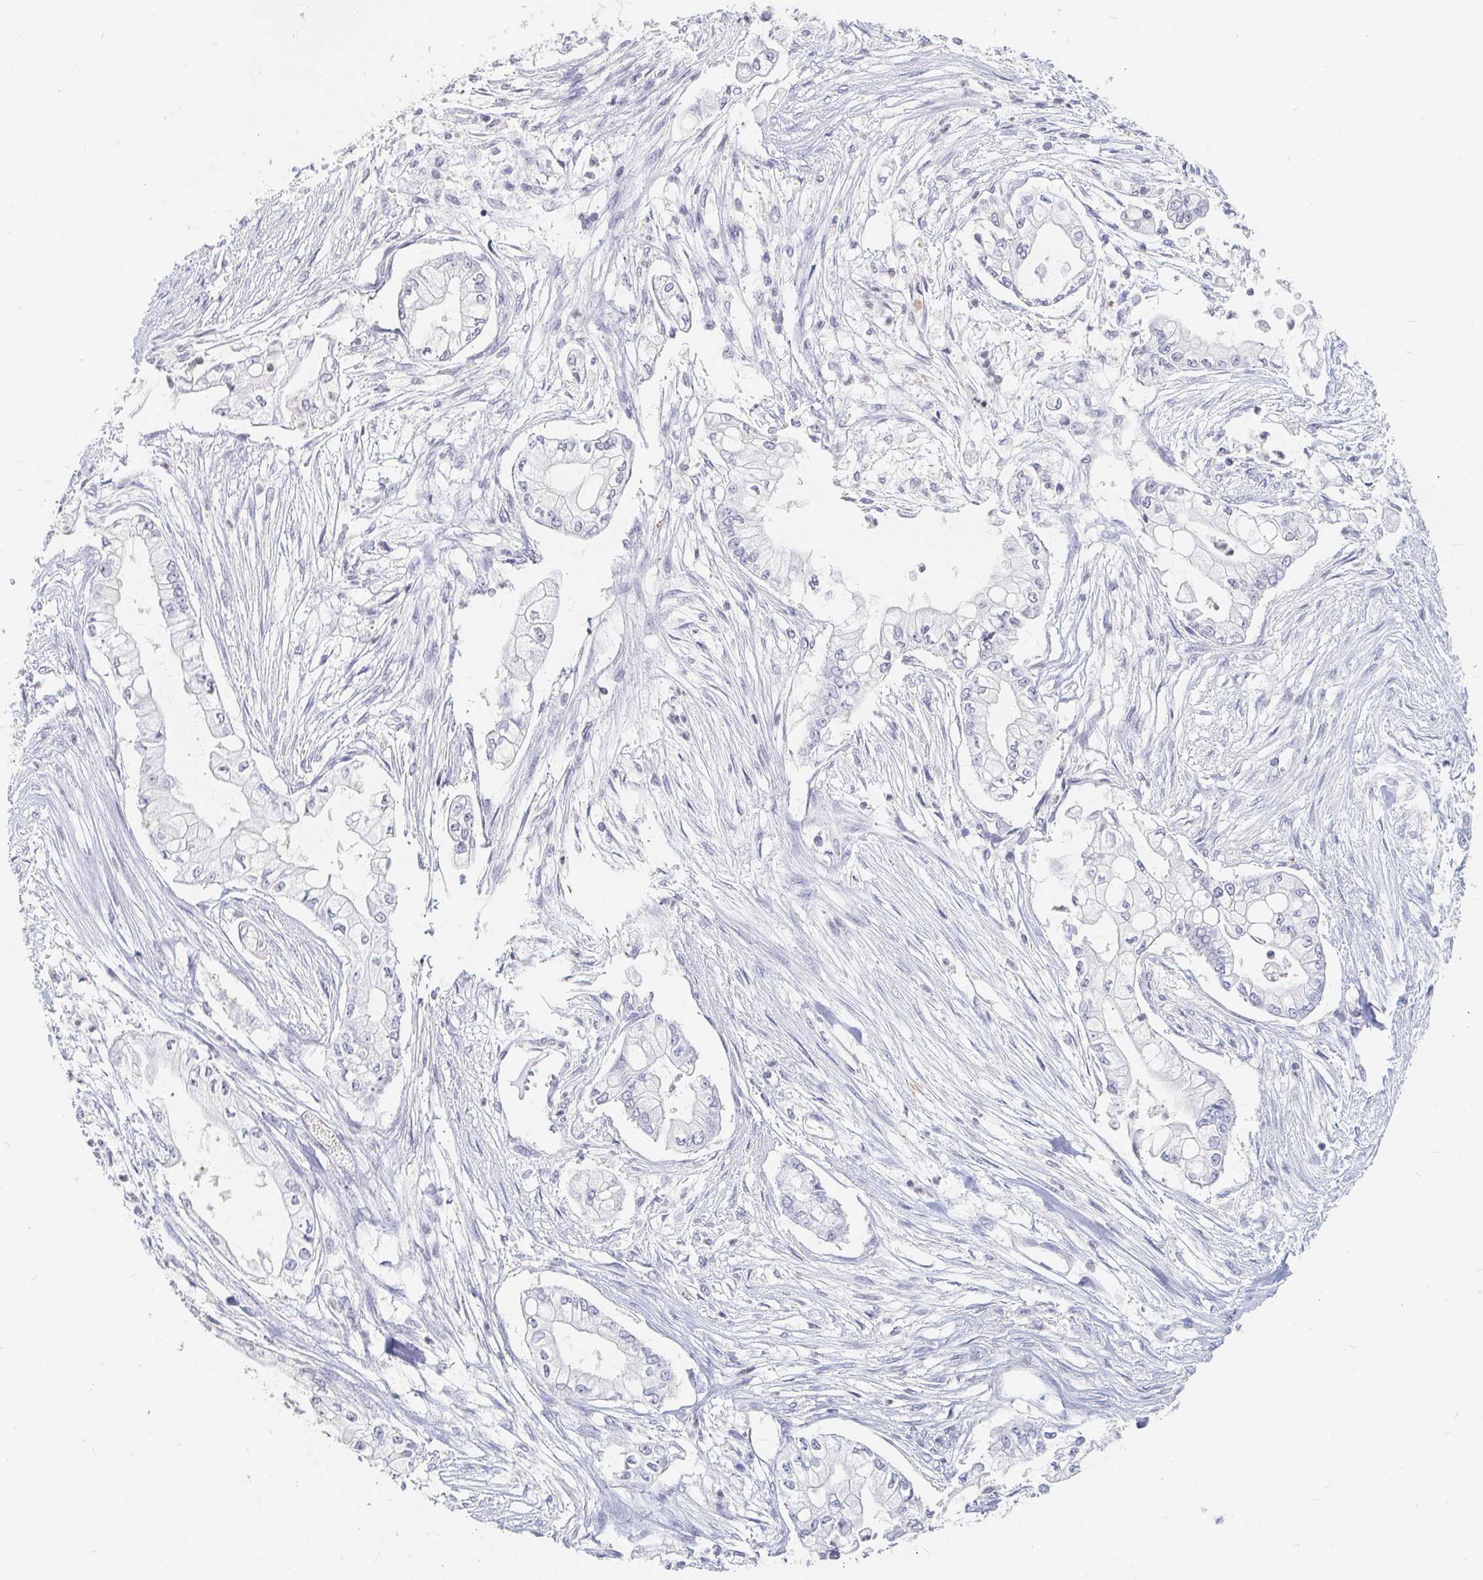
{"staining": {"intensity": "negative", "quantity": "none", "location": "none"}, "tissue": "pancreatic cancer", "cell_type": "Tumor cells", "image_type": "cancer", "snomed": [{"axis": "morphology", "description": "Adenocarcinoma, NOS"}, {"axis": "topography", "description": "Pancreas"}], "caption": "IHC of human adenocarcinoma (pancreatic) displays no staining in tumor cells.", "gene": "NME9", "patient": {"sex": "female", "age": 69}}